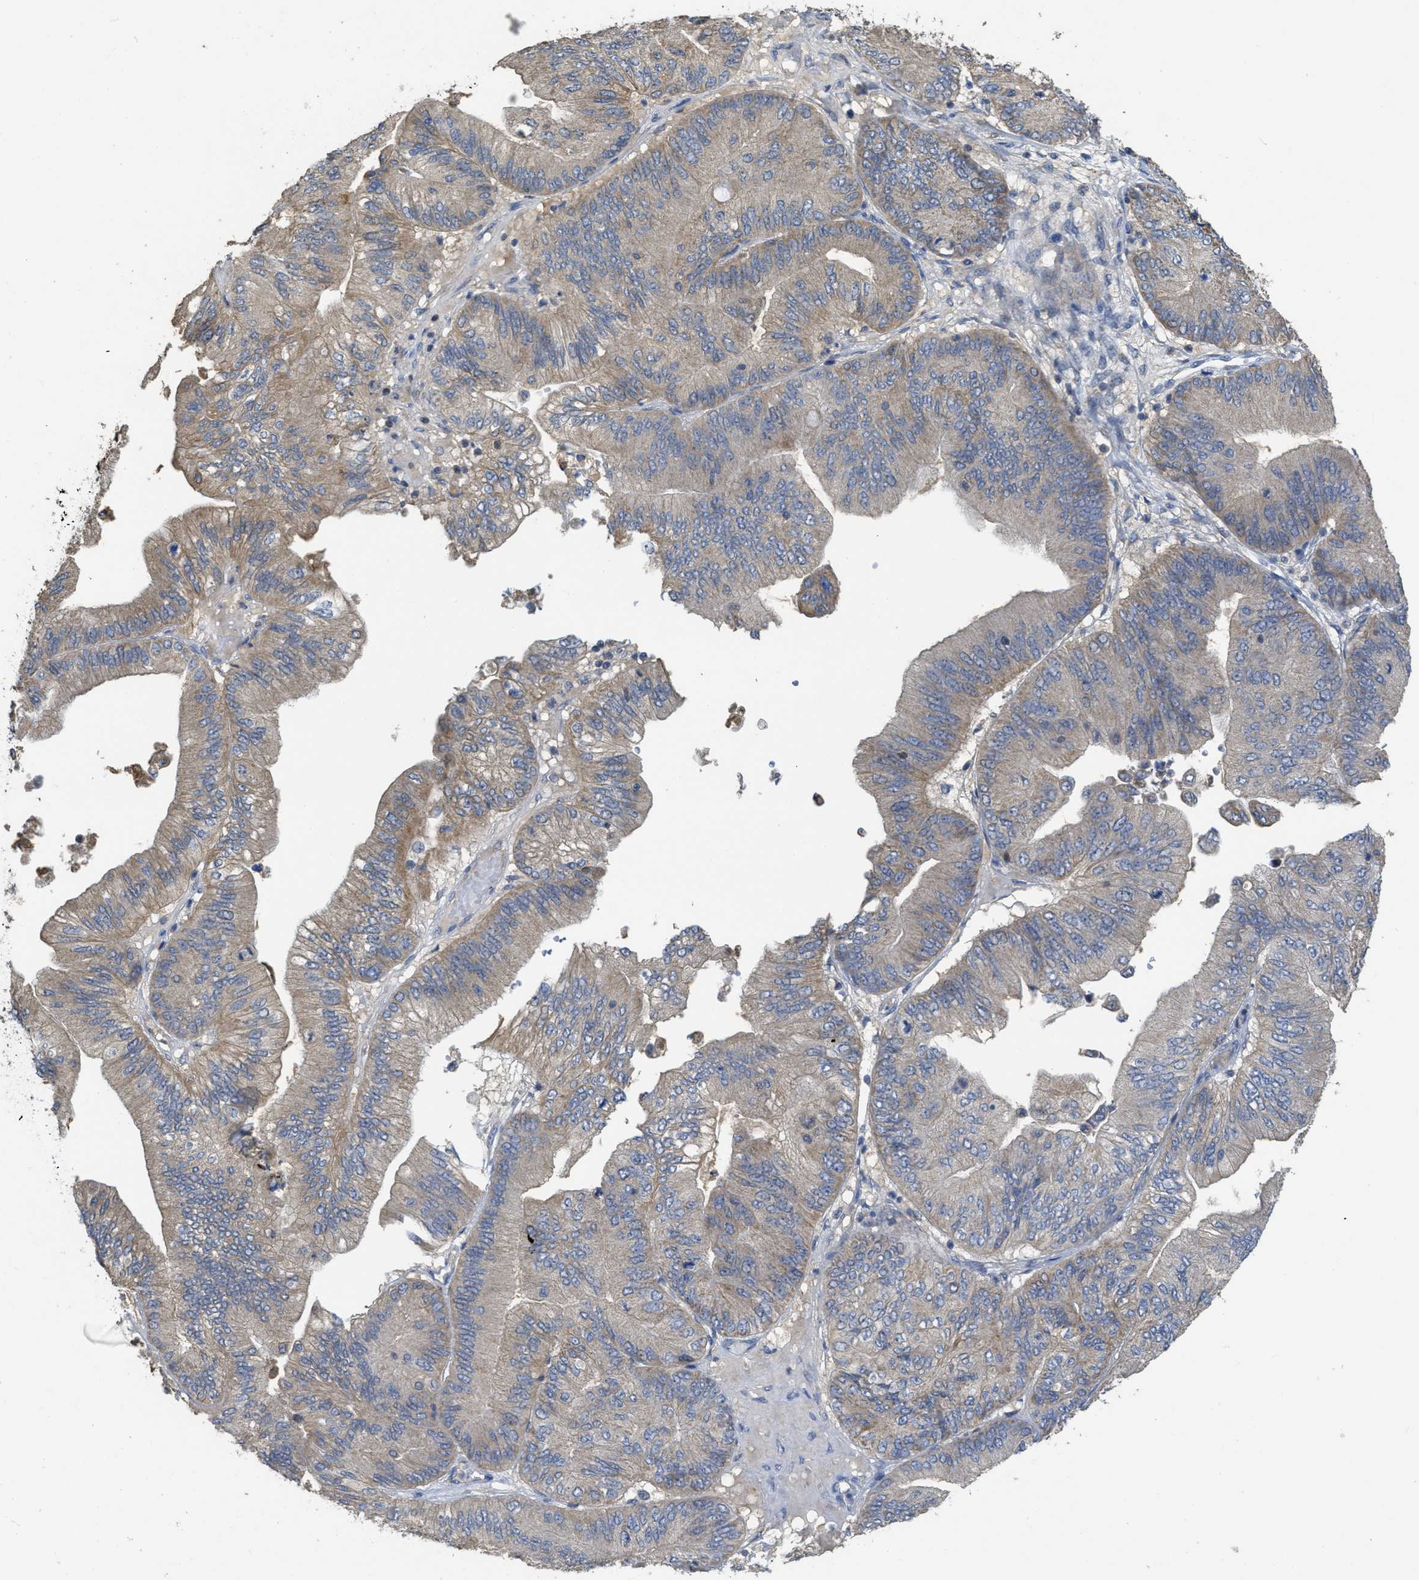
{"staining": {"intensity": "weak", "quantity": ">75%", "location": "cytoplasmic/membranous"}, "tissue": "ovarian cancer", "cell_type": "Tumor cells", "image_type": "cancer", "snomed": [{"axis": "morphology", "description": "Cystadenocarcinoma, mucinous, NOS"}, {"axis": "topography", "description": "Ovary"}], "caption": "Immunohistochemistry (IHC) (DAB) staining of human ovarian mucinous cystadenocarcinoma exhibits weak cytoplasmic/membranous protein positivity in approximately >75% of tumor cells.", "gene": "SFXN2", "patient": {"sex": "female", "age": 61}}